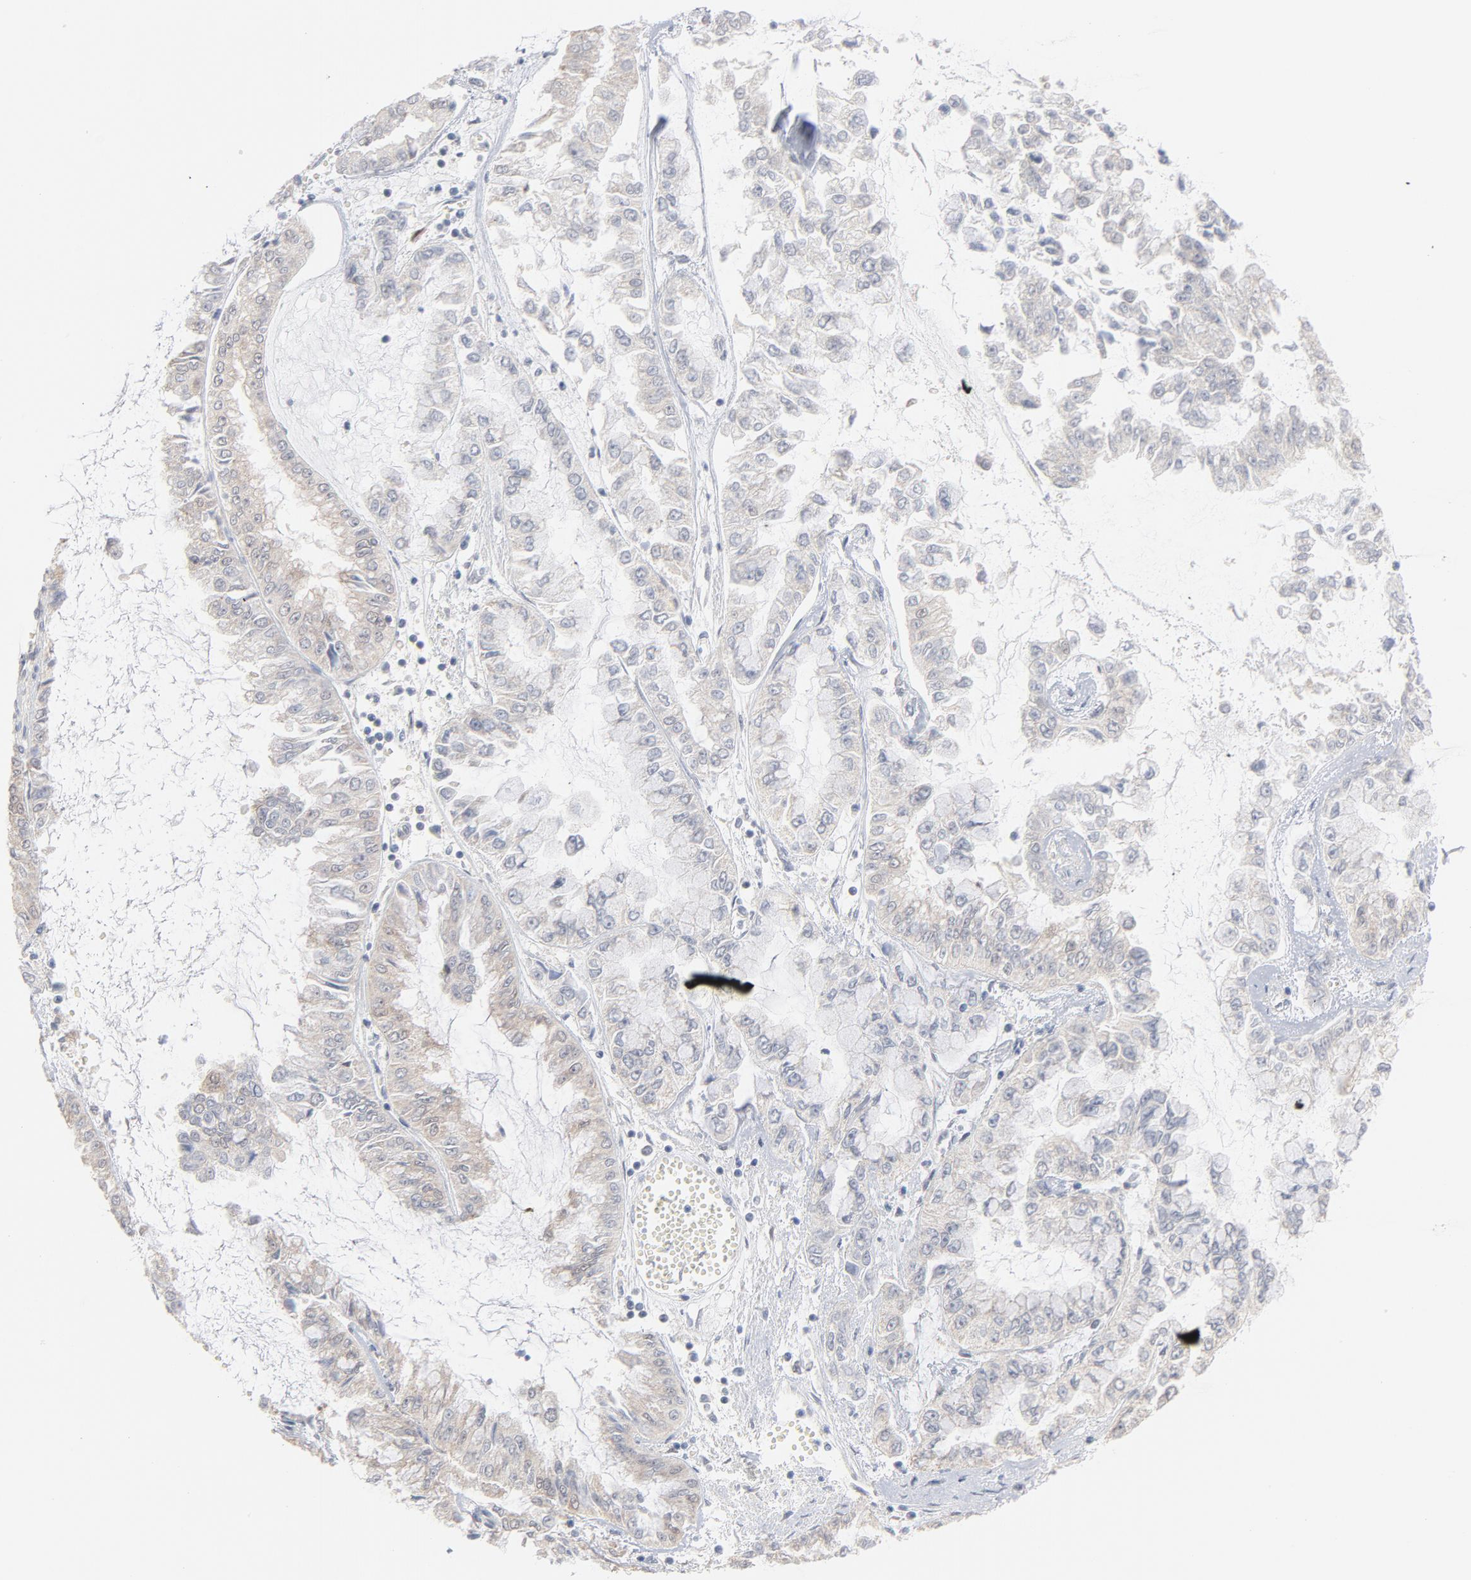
{"staining": {"intensity": "negative", "quantity": "none", "location": "none"}, "tissue": "liver cancer", "cell_type": "Tumor cells", "image_type": "cancer", "snomed": [{"axis": "morphology", "description": "Cholangiocarcinoma"}, {"axis": "topography", "description": "Liver"}], "caption": "Immunohistochemistry (IHC) photomicrograph of neoplastic tissue: liver cholangiocarcinoma stained with DAB (3,3'-diaminobenzidine) demonstrates no significant protein staining in tumor cells.", "gene": "UBL4A", "patient": {"sex": "female", "age": 79}}